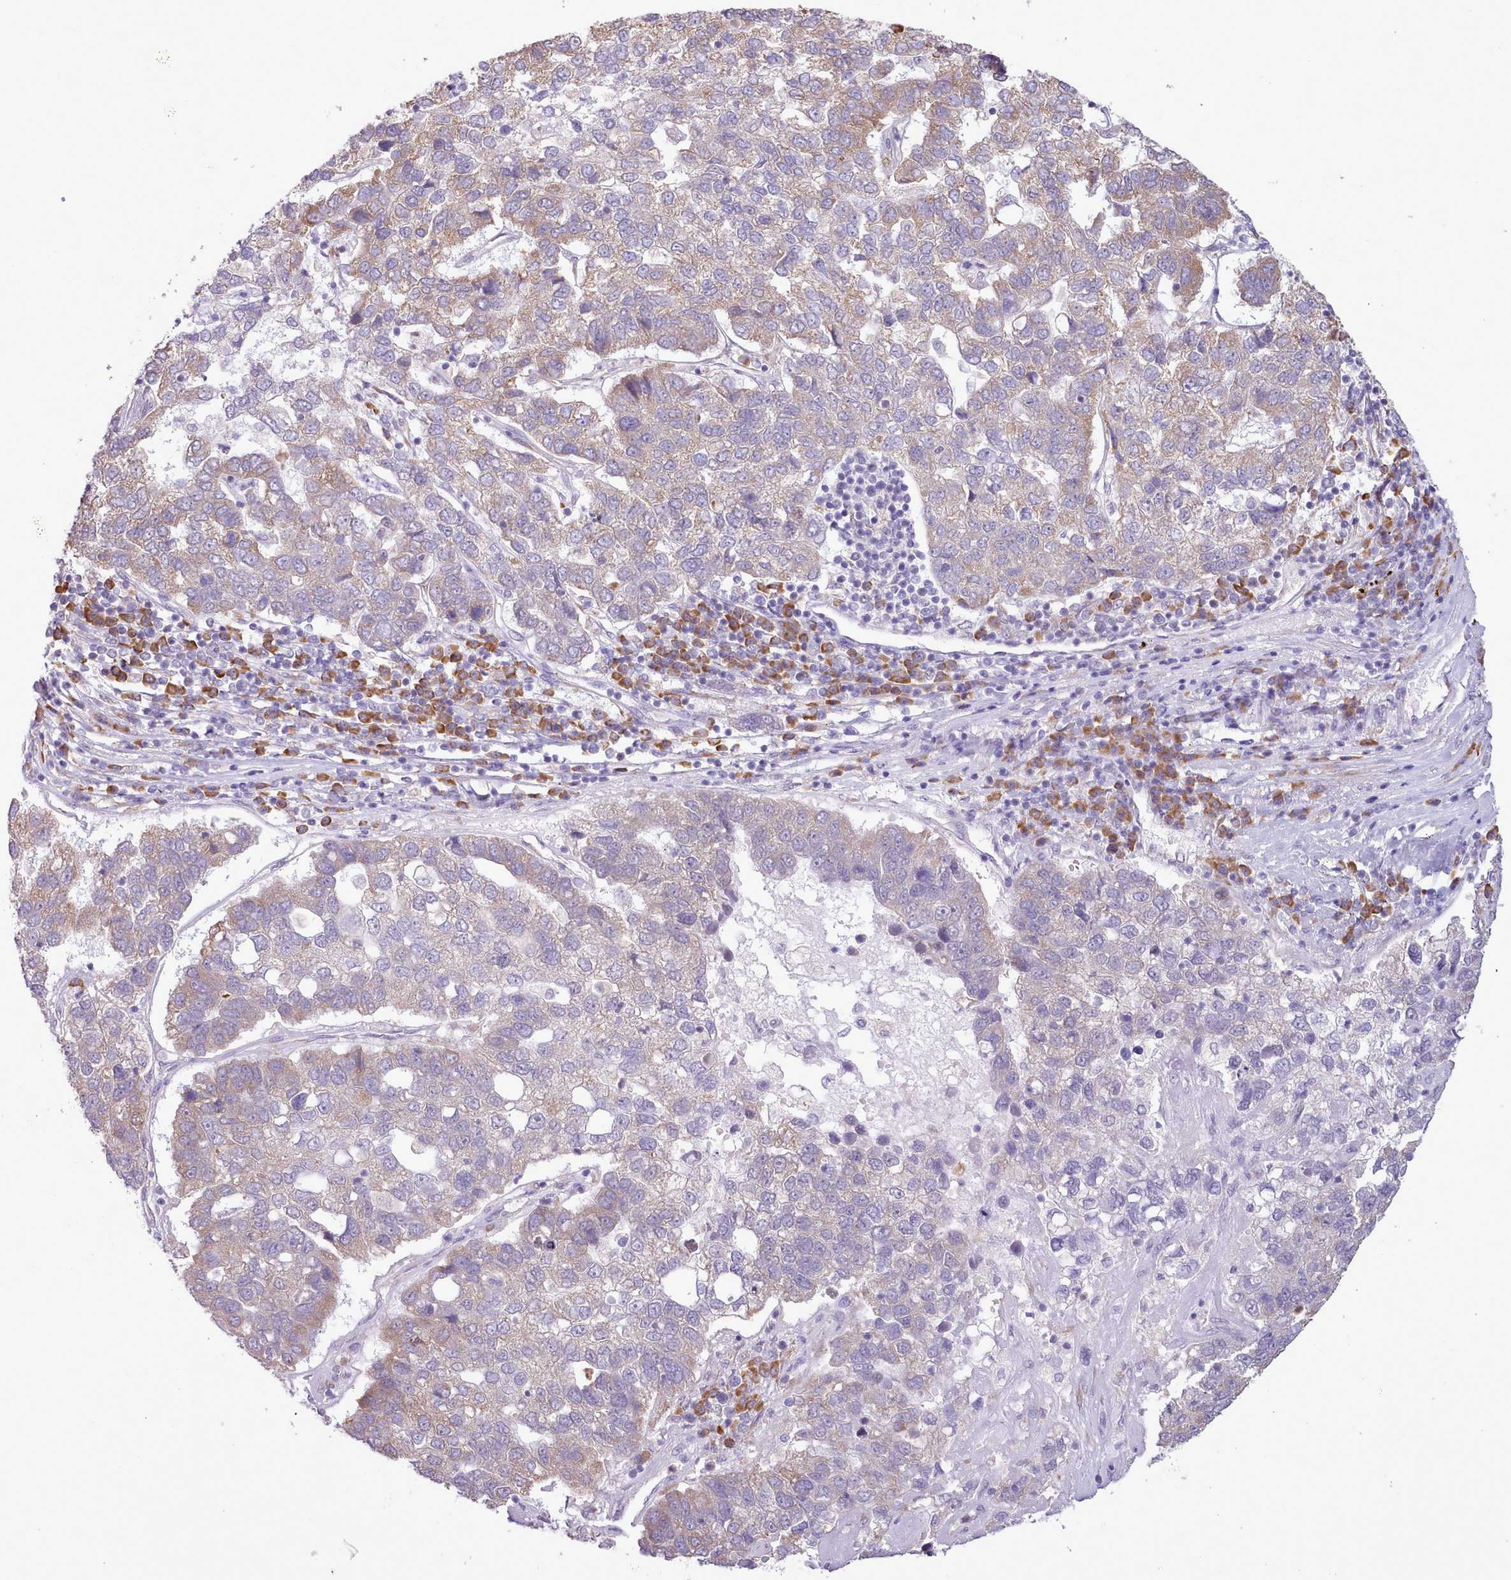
{"staining": {"intensity": "weak", "quantity": "25%-75%", "location": "cytoplasmic/membranous"}, "tissue": "pancreatic cancer", "cell_type": "Tumor cells", "image_type": "cancer", "snomed": [{"axis": "morphology", "description": "Adenocarcinoma, NOS"}, {"axis": "topography", "description": "Pancreas"}], "caption": "Pancreatic cancer tissue displays weak cytoplasmic/membranous expression in about 25%-75% of tumor cells, visualized by immunohistochemistry.", "gene": "SEC61B", "patient": {"sex": "female", "age": 61}}